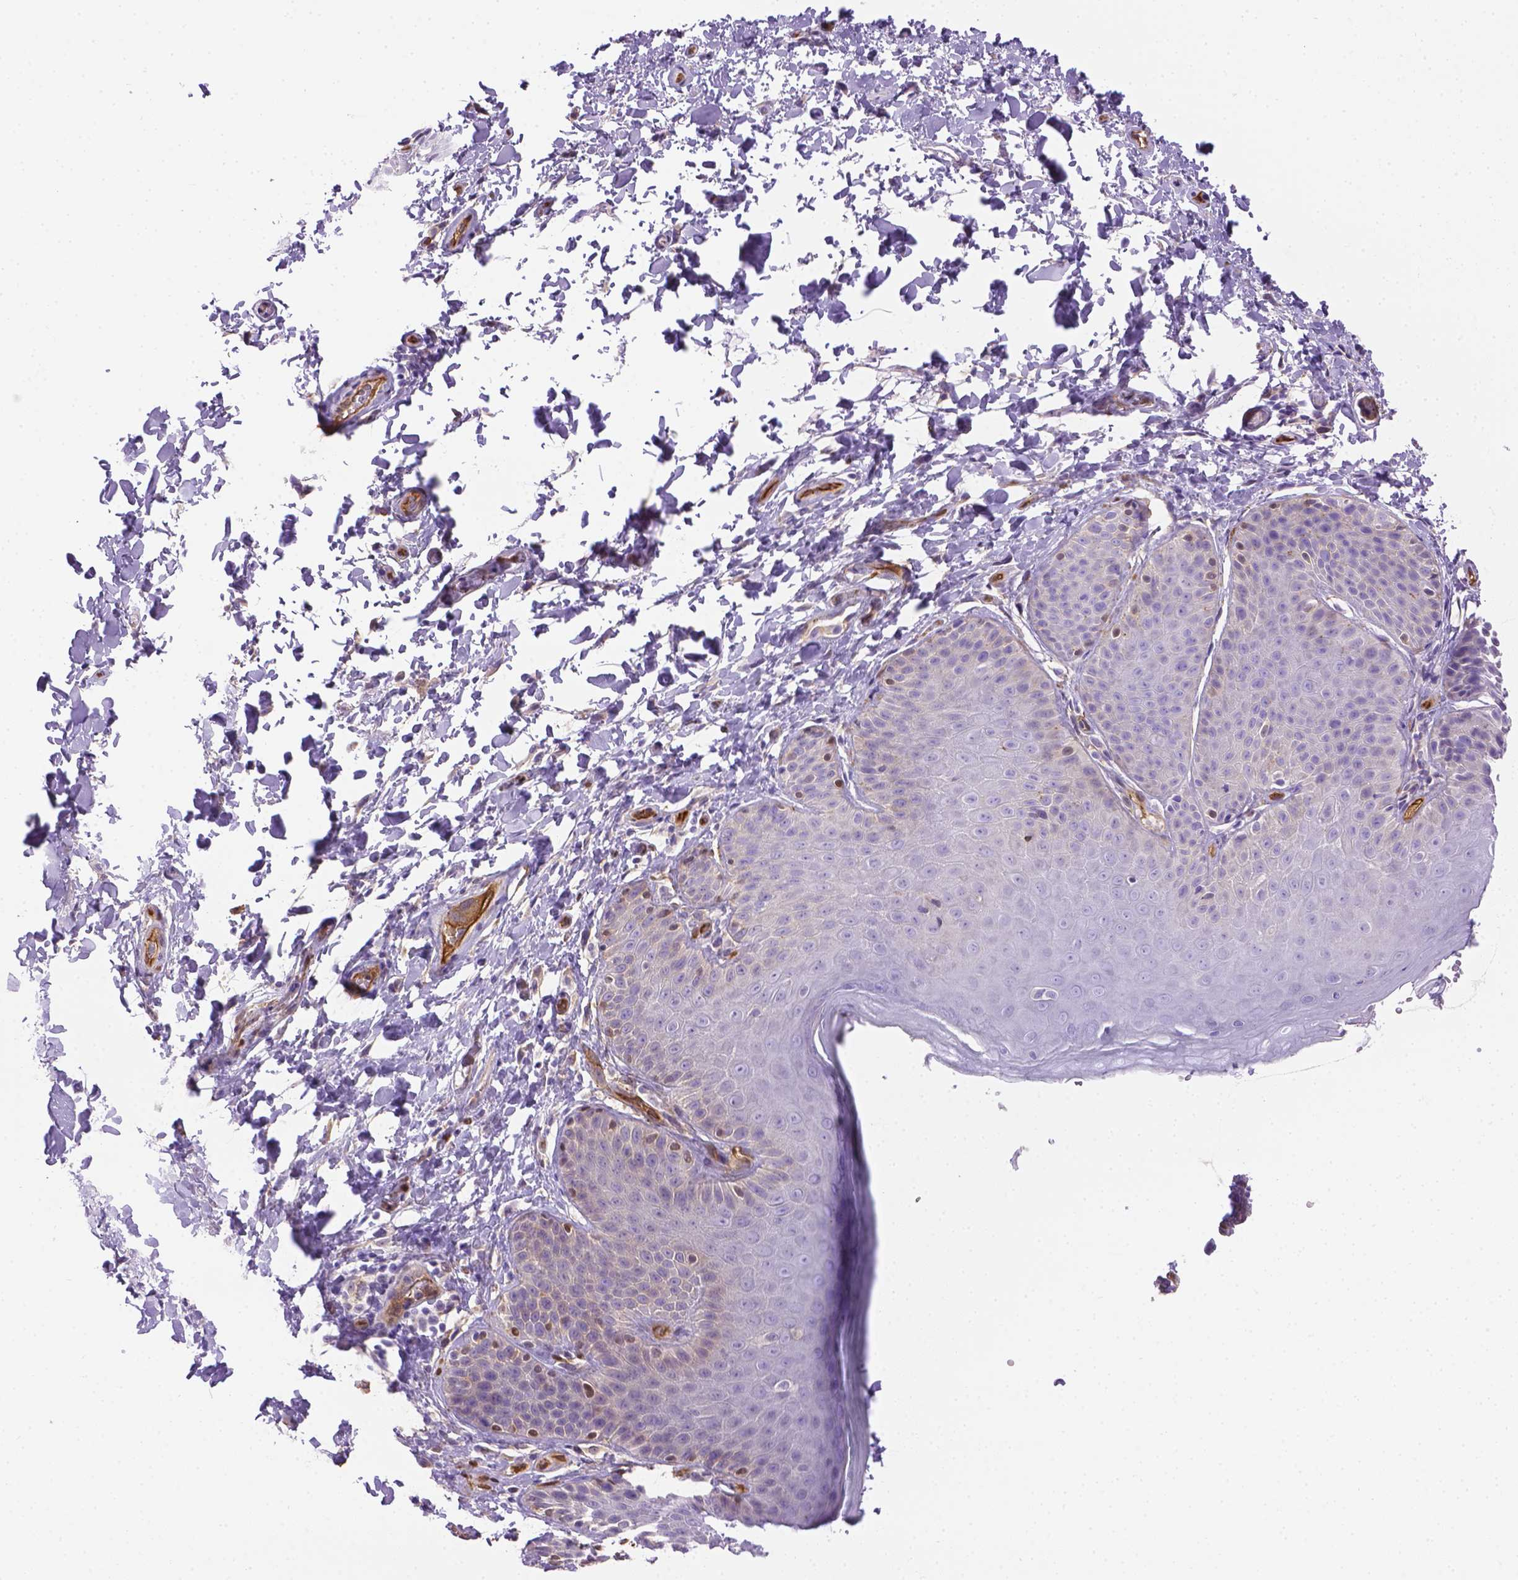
{"staining": {"intensity": "negative", "quantity": "none", "location": "none"}, "tissue": "skin", "cell_type": "Epidermal cells", "image_type": "normal", "snomed": [{"axis": "morphology", "description": "Normal tissue, NOS"}, {"axis": "topography", "description": "Anal"}, {"axis": "topography", "description": "Peripheral nerve tissue"}], "caption": "Epidermal cells are negative for protein expression in benign human skin.", "gene": "CLIC4", "patient": {"sex": "male", "age": 51}}